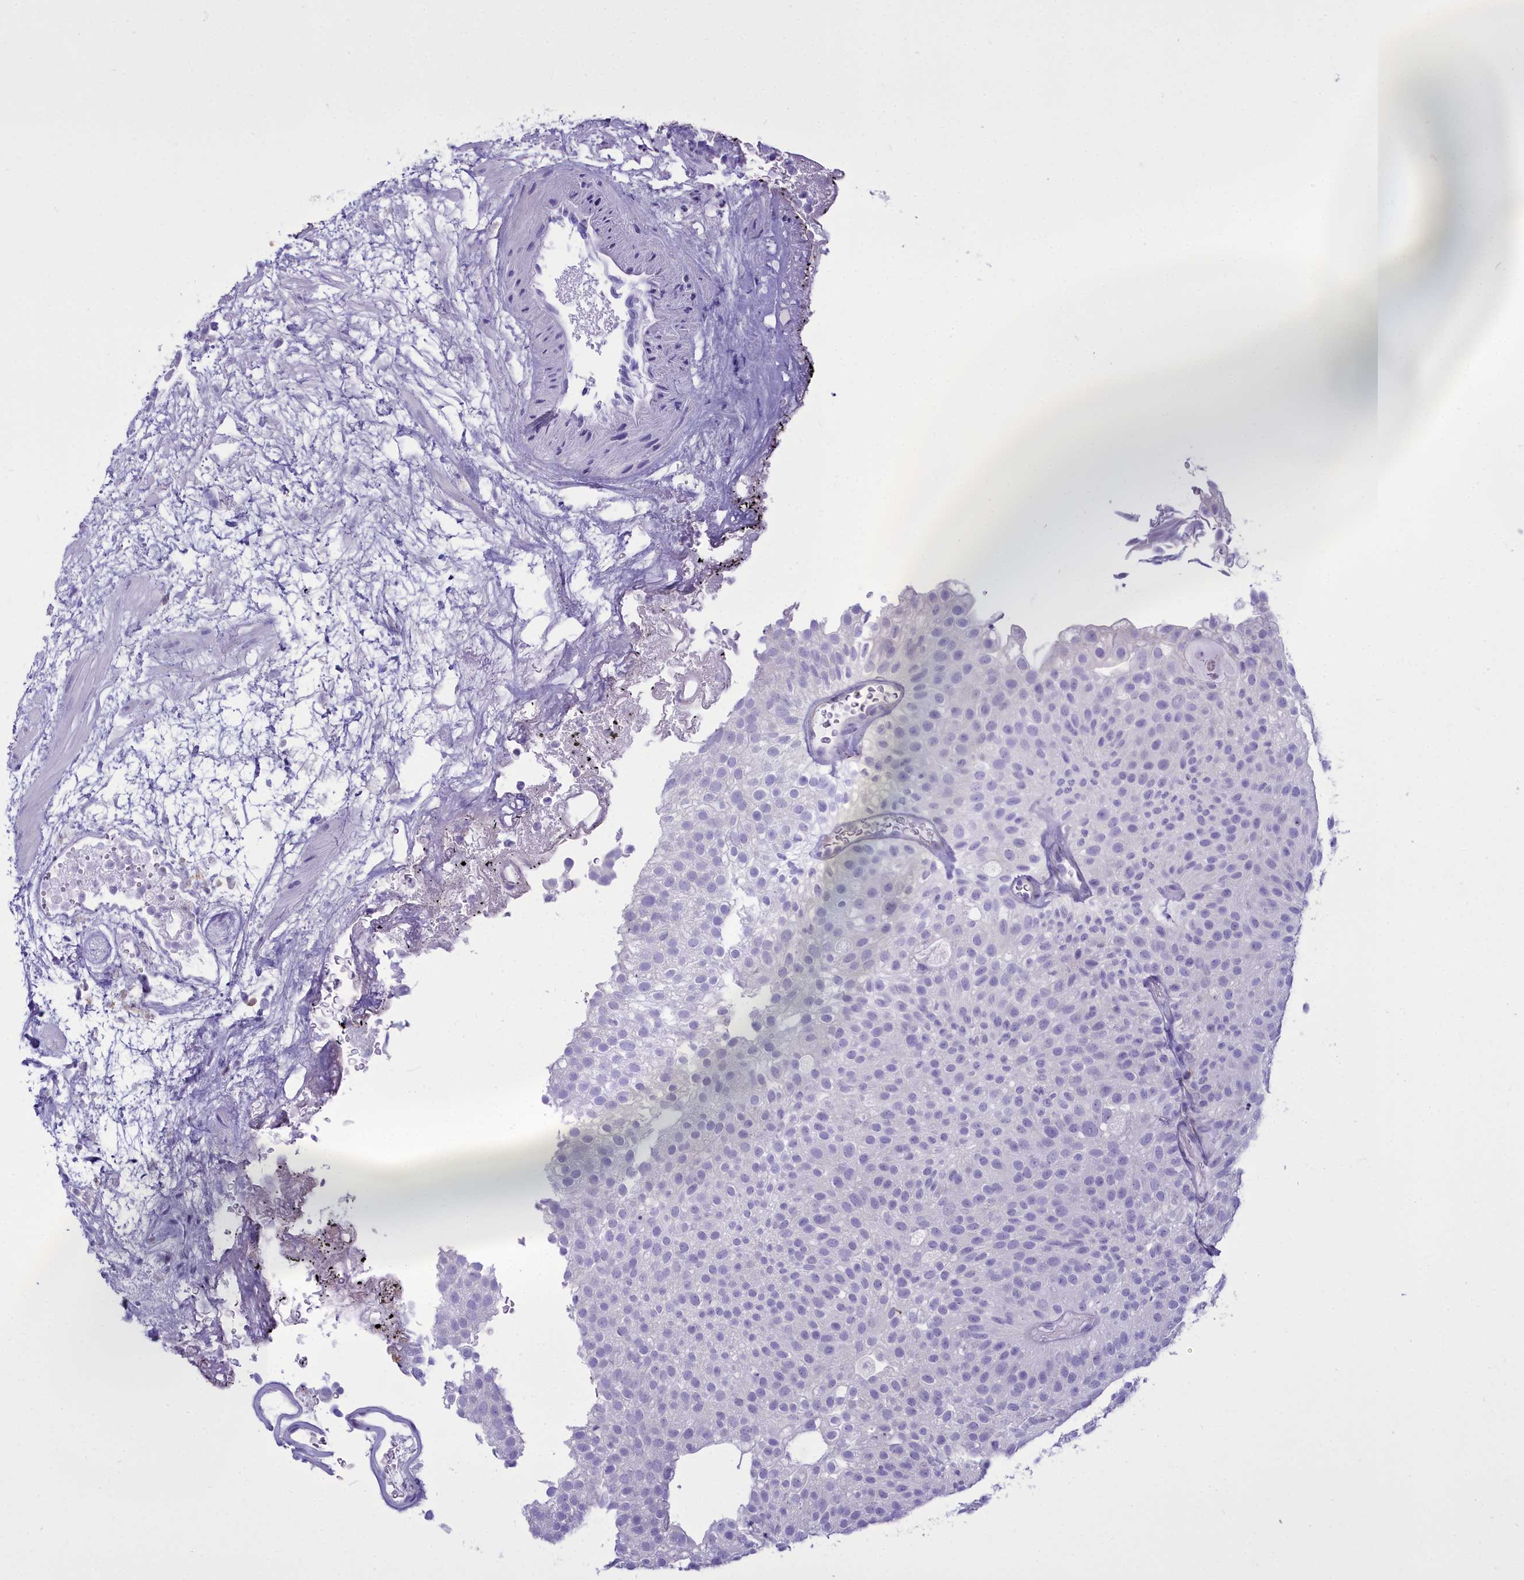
{"staining": {"intensity": "negative", "quantity": "none", "location": "none"}, "tissue": "urothelial cancer", "cell_type": "Tumor cells", "image_type": "cancer", "snomed": [{"axis": "morphology", "description": "Urothelial carcinoma, Low grade"}, {"axis": "topography", "description": "Urinary bladder"}], "caption": "IHC photomicrograph of urothelial carcinoma (low-grade) stained for a protein (brown), which reveals no expression in tumor cells. Brightfield microscopy of IHC stained with DAB (3,3'-diaminobenzidine) (brown) and hematoxylin (blue), captured at high magnification.", "gene": "CD5", "patient": {"sex": "male", "age": 78}}